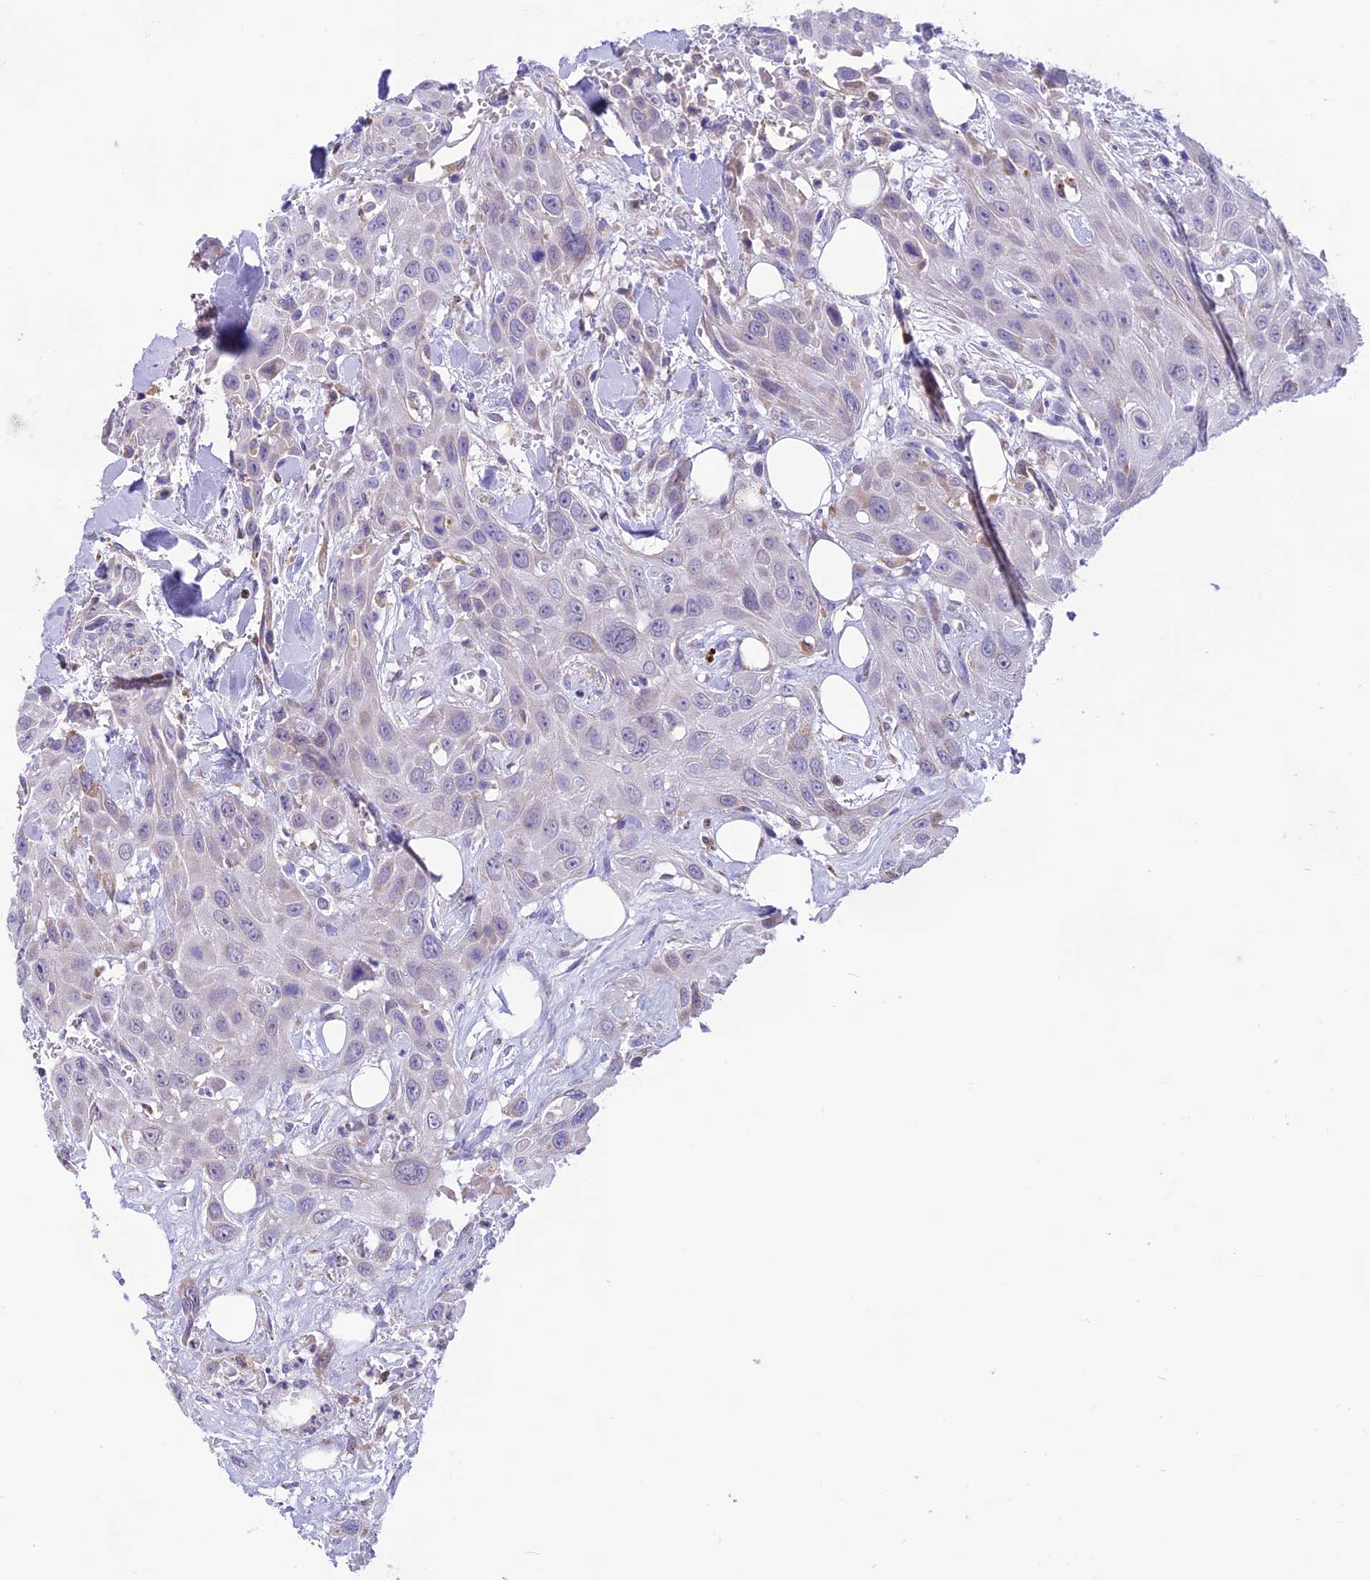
{"staining": {"intensity": "negative", "quantity": "none", "location": "none"}, "tissue": "head and neck cancer", "cell_type": "Tumor cells", "image_type": "cancer", "snomed": [{"axis": "morphology", "description": "Squamous cell carcinoma, NOS"}, {"axis": "topography", "description": "Head-Neck"}], "caption": "Head and neck squamous cell carcinoma stained for a protein using immunohistochemistry displays no staining tumor cells.", "gene": "DOC2B", "patient": {"sex": "male", "age": 81}}